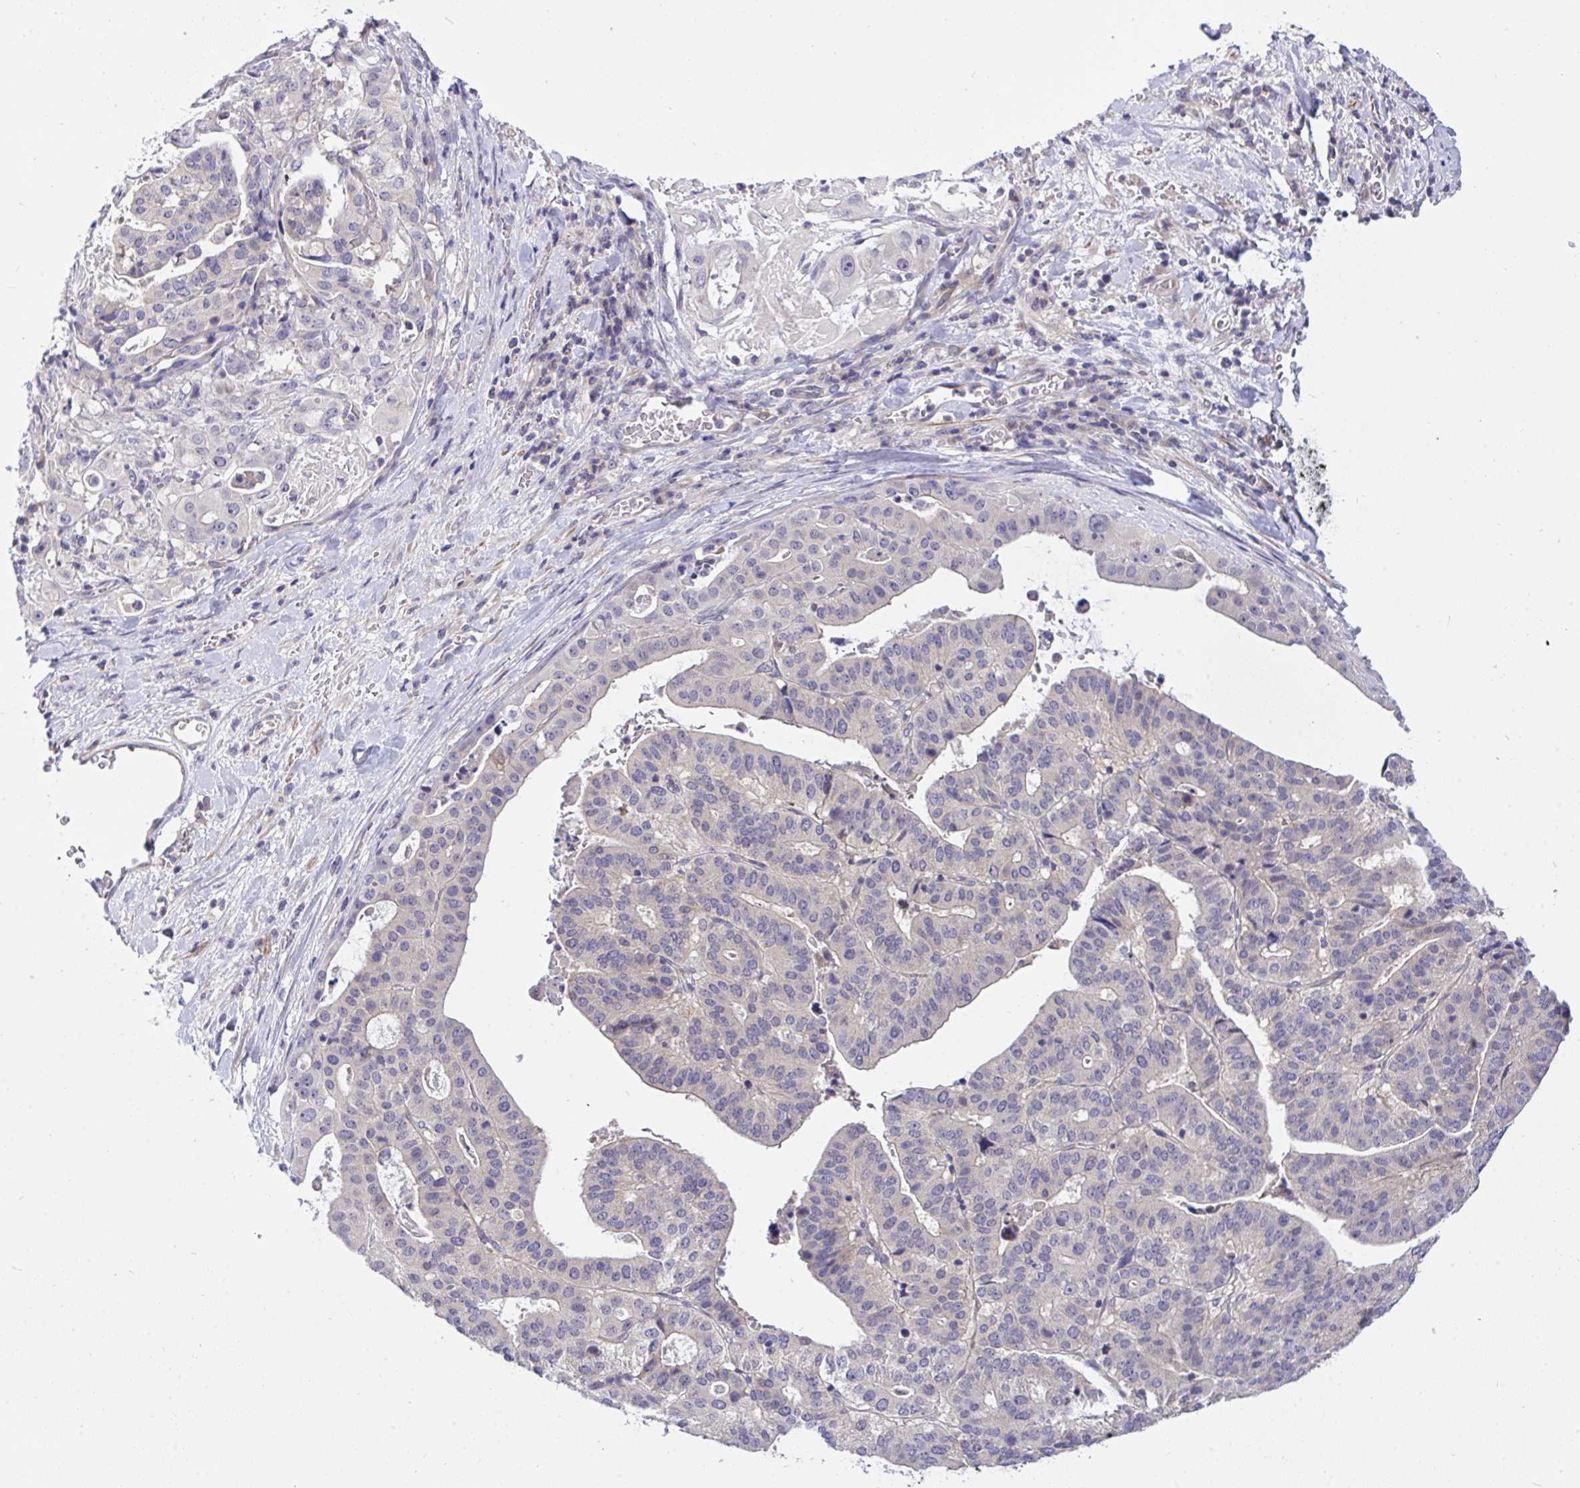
{"staining": {"intensity": "negative", "quantity": "none", "location": "none"}, "tissue": "stomach cancer", "cell_type": "Tumor cells", "image_type": "cancer", "snomed": [{"axis": "morphology", "description": "Adenocarcinoma, NOS"}, {"axis": "topography", "description": "Stomach"}], "caption": "Immunohistochemistry (IHC) image of neoplastic tissue: human stomach cancer (adenocarcinoma) stained with DAB exhibits no significant protein positivity in tumor cells.", "gene": "C19orf54", "patient": {"sex": "male", "age": 48}}